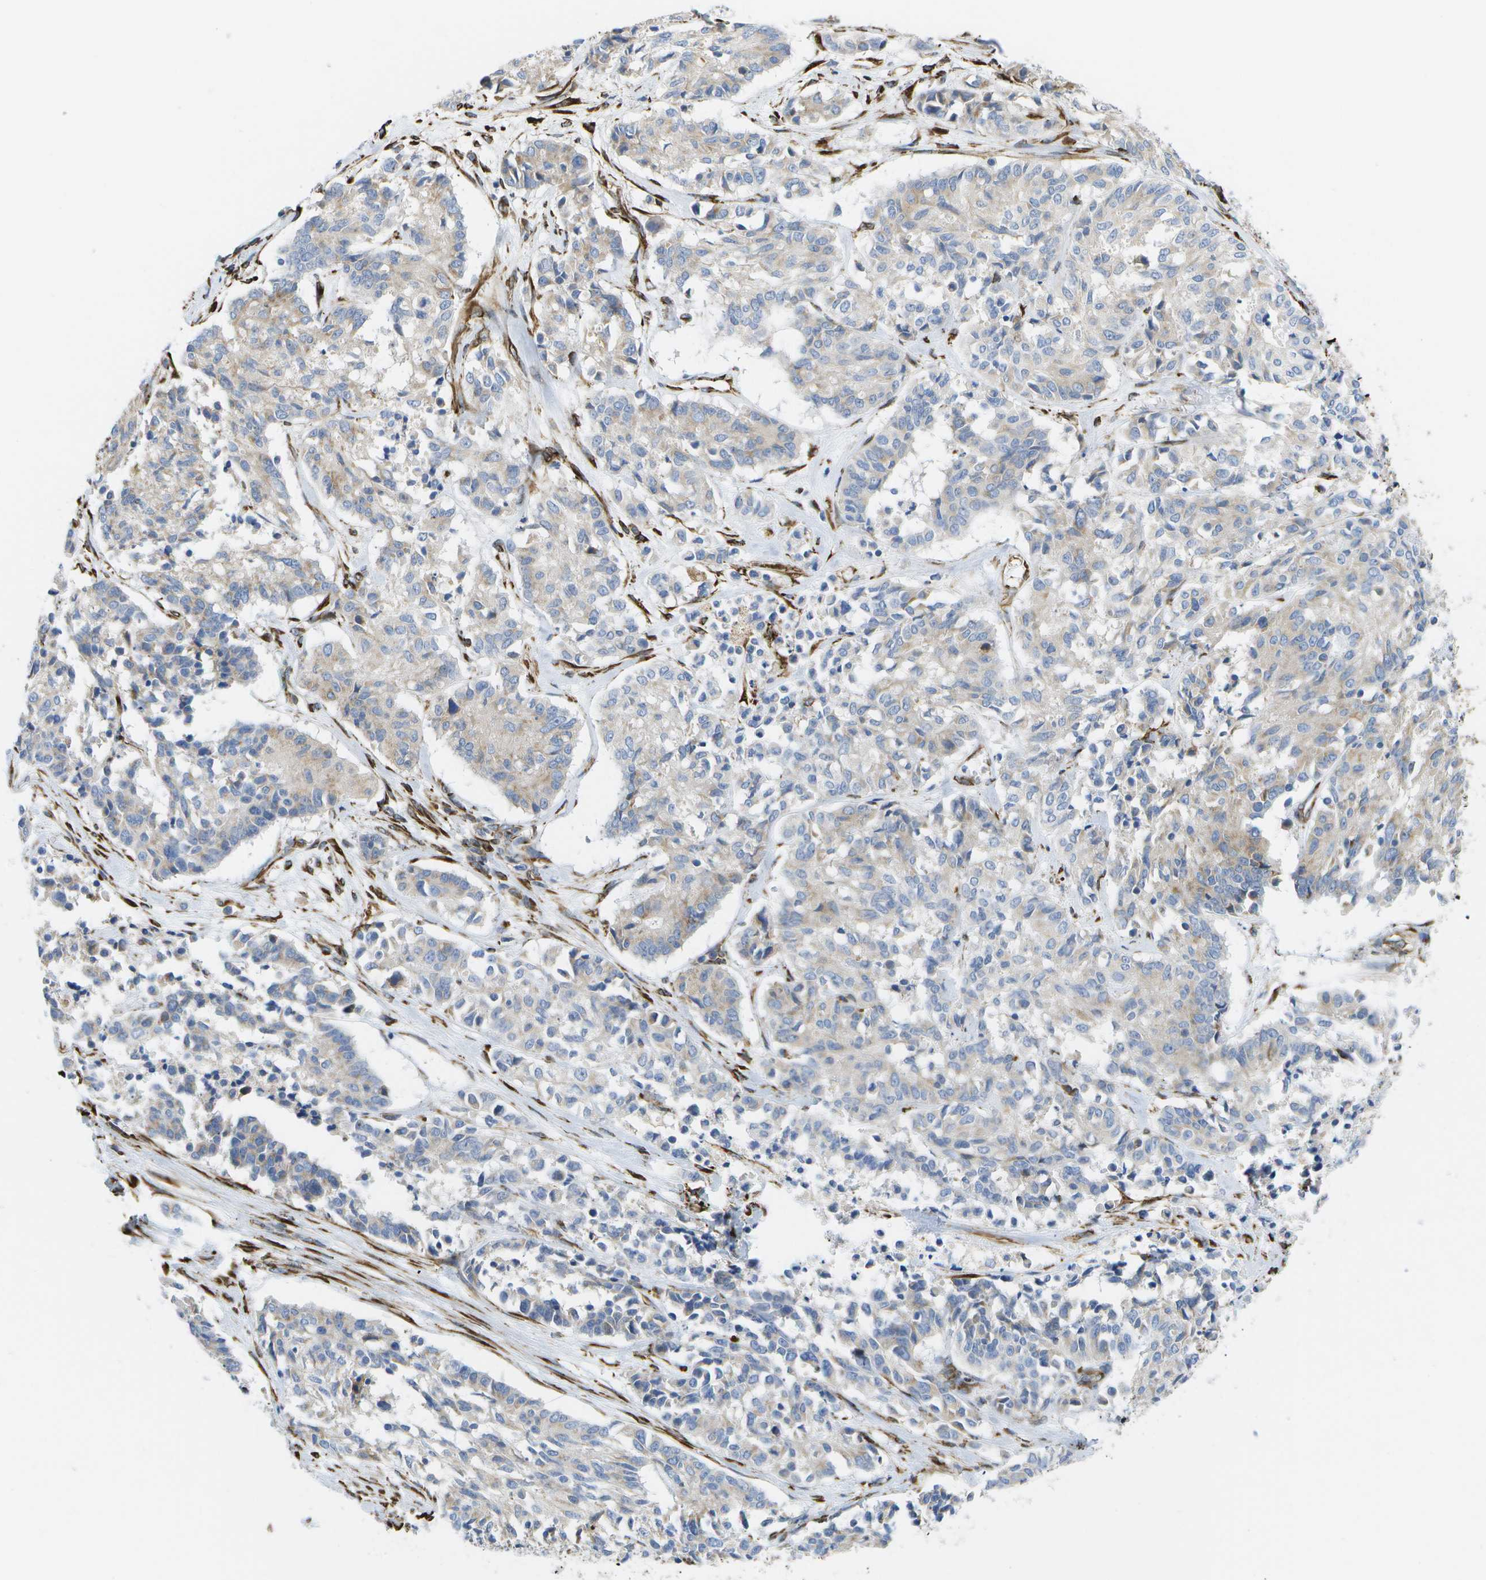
{"staining": {"intensity": "weak", "quantity": "<25%", "location": "cytoplasmic/membranous"}, "tissue": "cervical cancer", "cell_type": "Tumor cells", "image_type": "cancer", "snomed": [{"axis": "morphology", "description": "Squamous cell carcinoma, NOS"}, {"axis": "topography", "description": "Cervix"}], "caption": "Photomicrograph shows no significant protein staining in tumor cells of cervical cancer.", "gene": "ZDHHC17", "patient": {"sex": "female", "age": 35}}